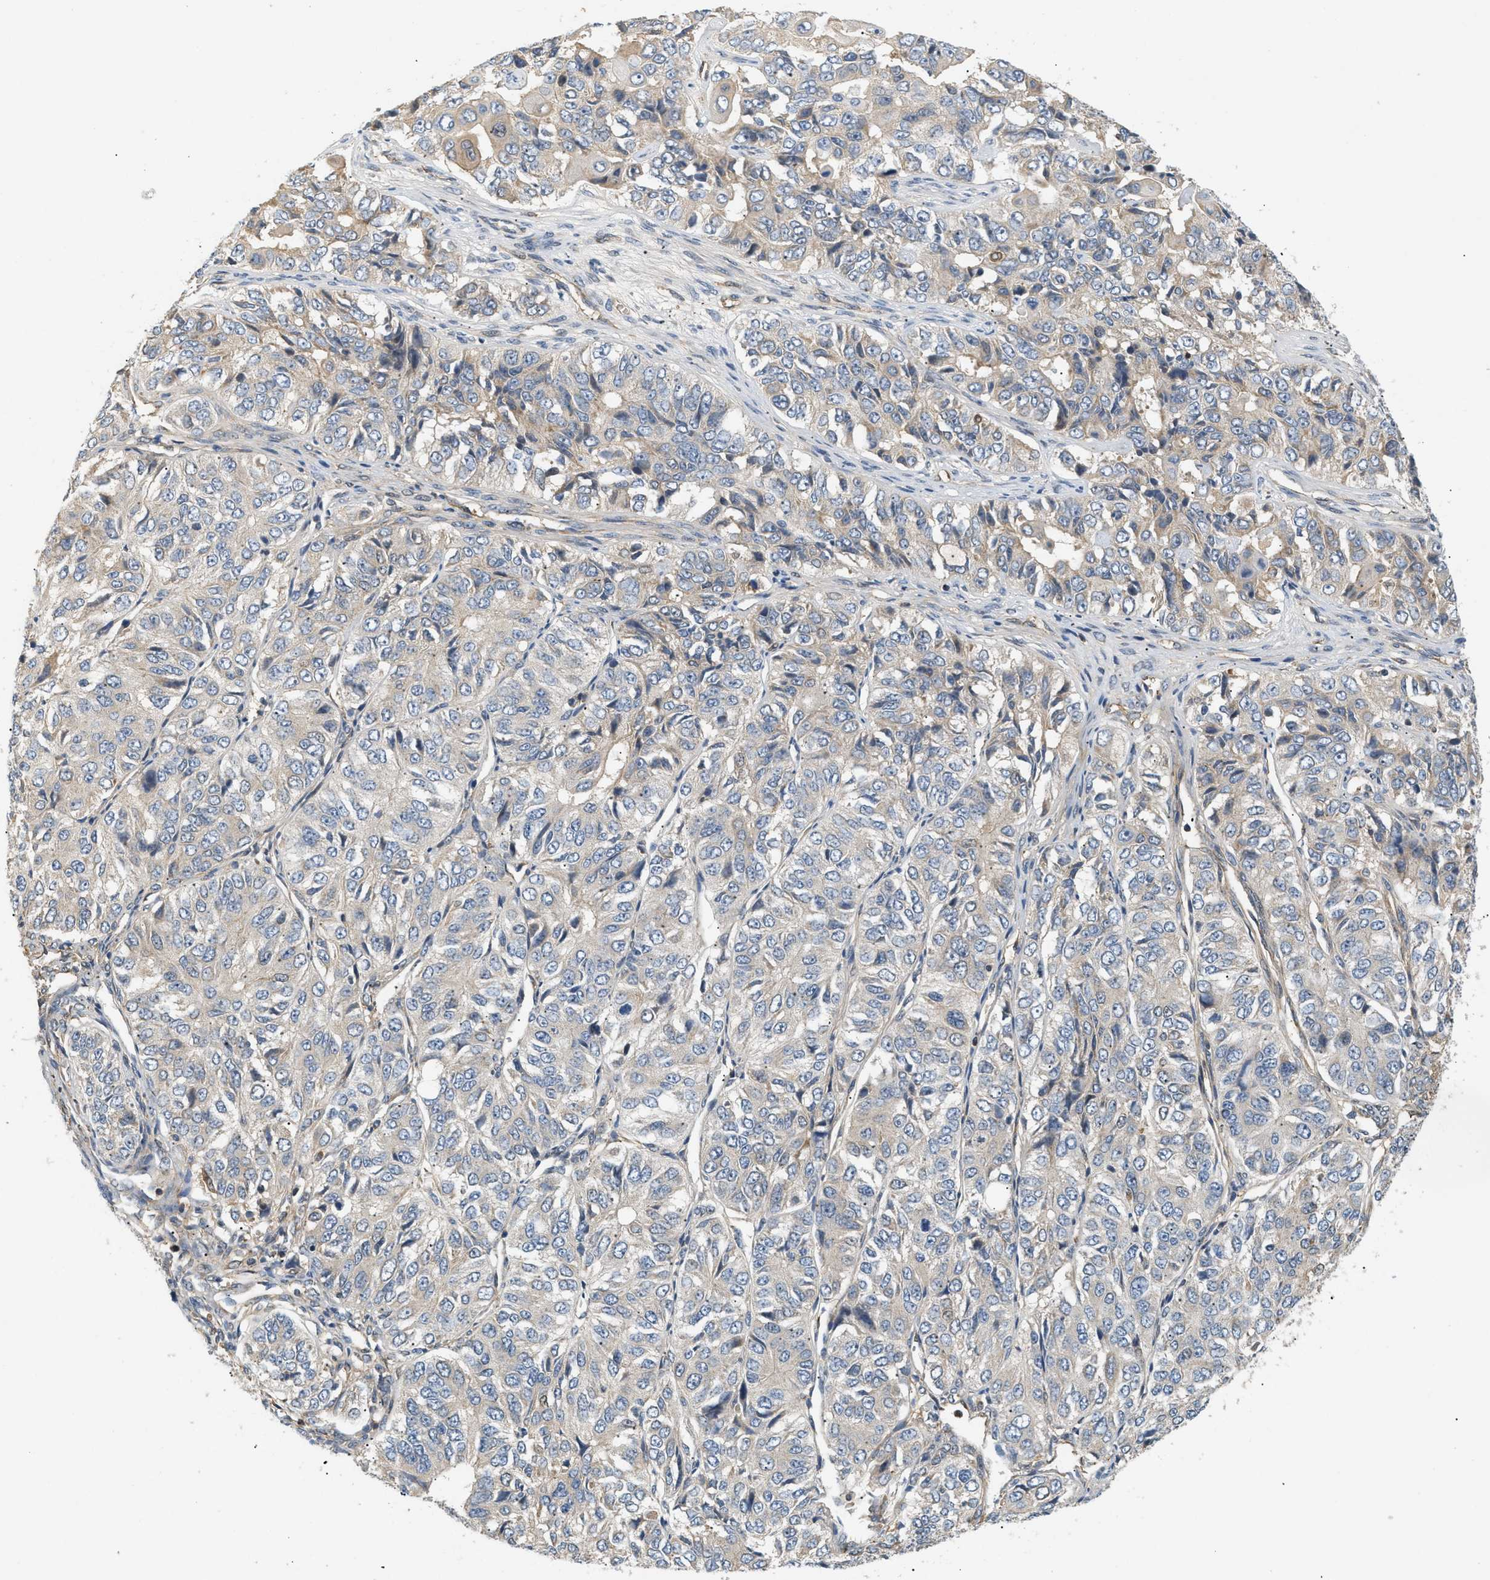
{"staining": {"intensity": "weak", "quantity": "25%-75%", "location": "cytoplasmic/membranous"}, "tissue": "ovarian cancer", "cell_type": "Tumor cells", "image_type": "cancer", "snomed": [{"axis": "morphology", "description": "Carcinoma, endometroid"}, {"axis": "topography", "description": "Ovary"}], "caption": "Immunohistochemical staining of human ovarian endometroid carcinoma exhibits low levels of weak cytoplasmic/membranous protein positivity in about 25%-75% of tumor cells.", "gene": "FARS2", "patient": {"sex": "female", "age": 51}}